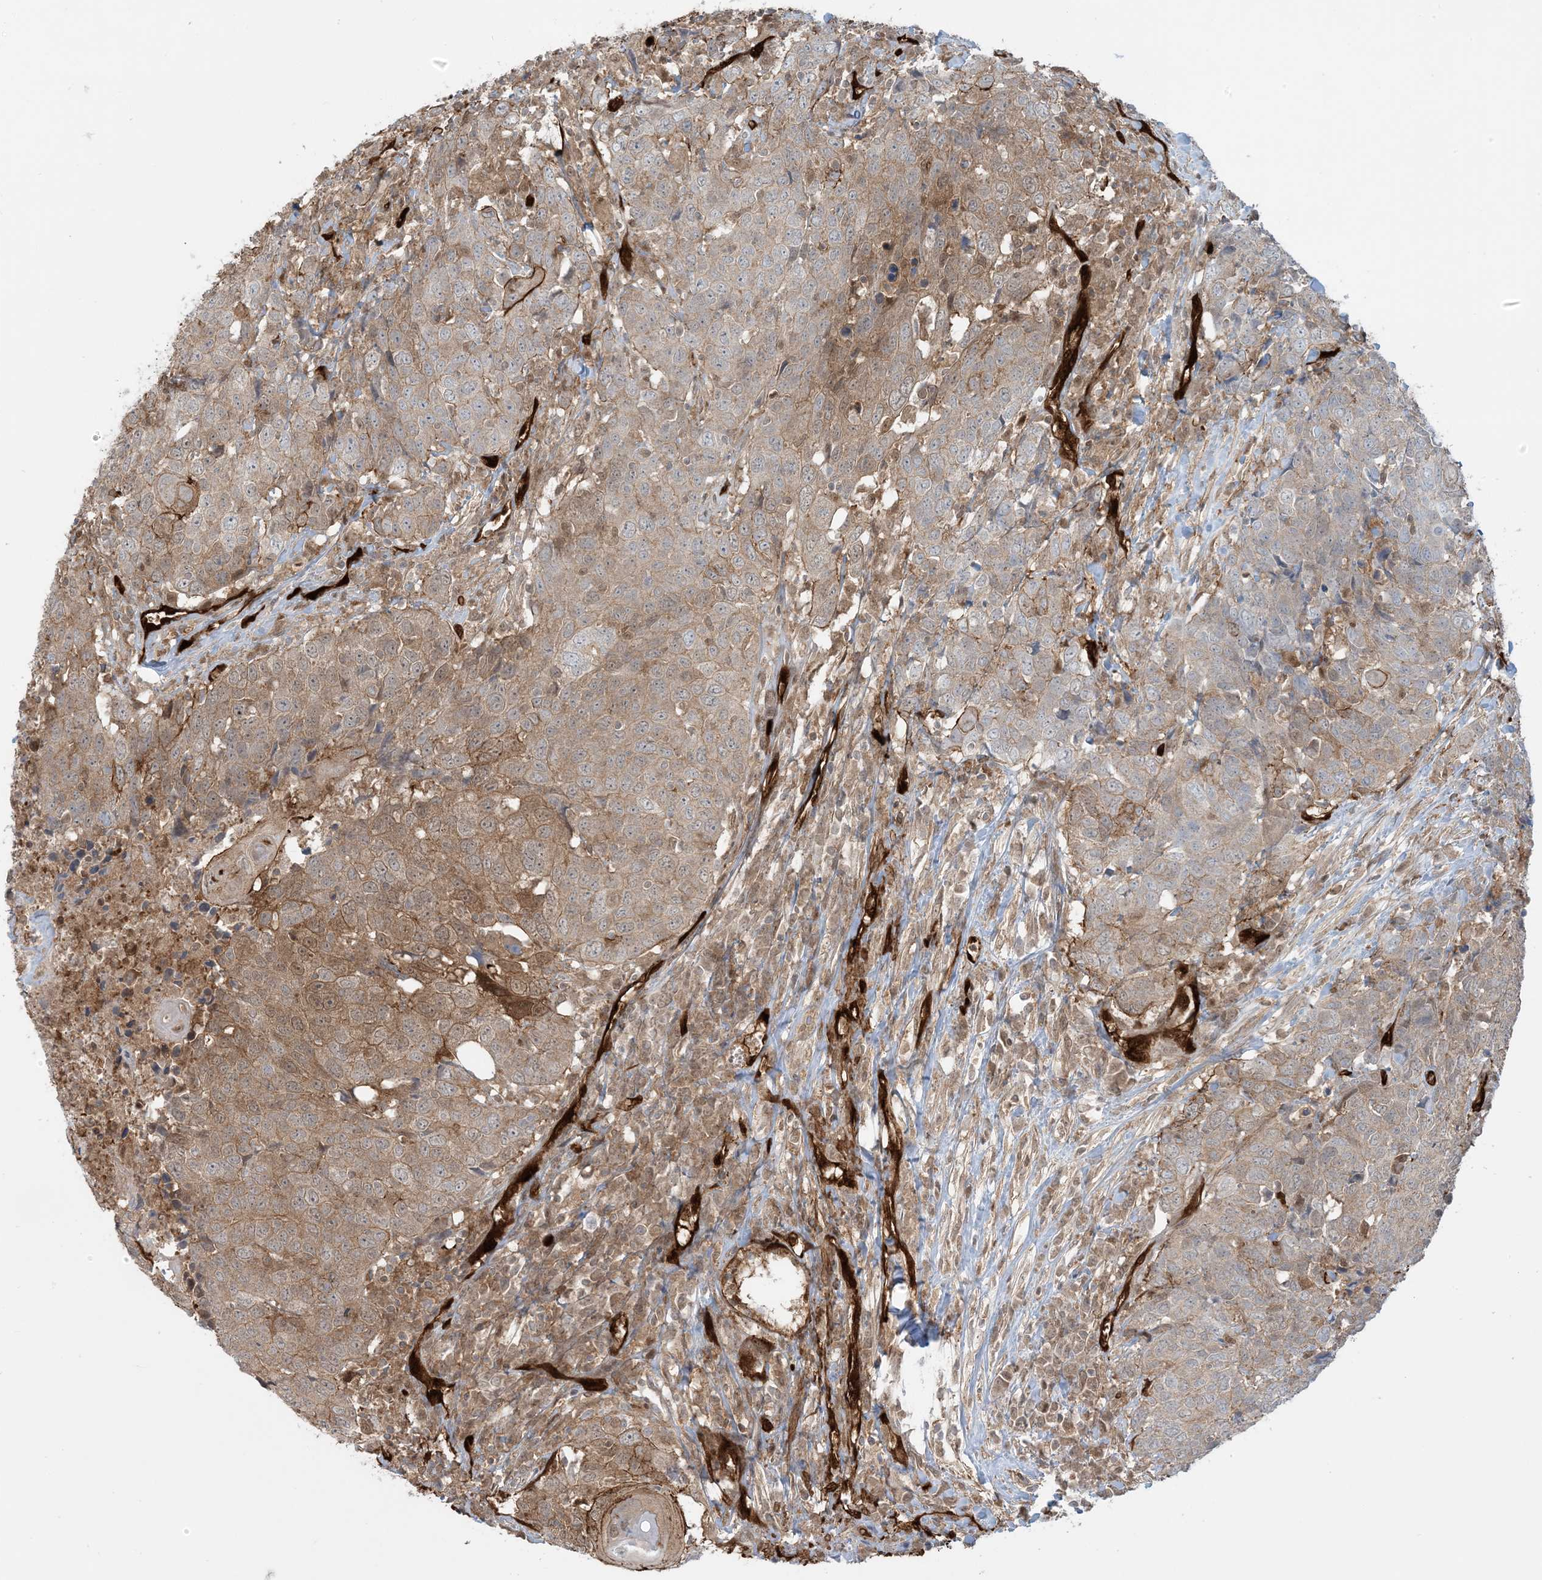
{"staining": {"intensity": "moderate", "quantity": "25%-75%", "location": "cytoplasmic/membranous"}, "tissue": "head and neck cancer", "cell_type": "Tumor cells", "image_type": "cancer", "snomed": [{"axis": "morphology", "description": "Squamous cell carcinoma, NOS"}, {"axis": "topography", "description": "Head-Neck"}], "caption": "Protein staining of head and neck cancer tissue reveals moderate cytoplasmic/membranous staining in about 25%-75% of tumor cells. Immunohistochemistry (ihc) stains the protein of interest in brown and the nuclei are stained blue.", "gene": "PPM1F", "patient": {"sex": "male", "age": 66}}